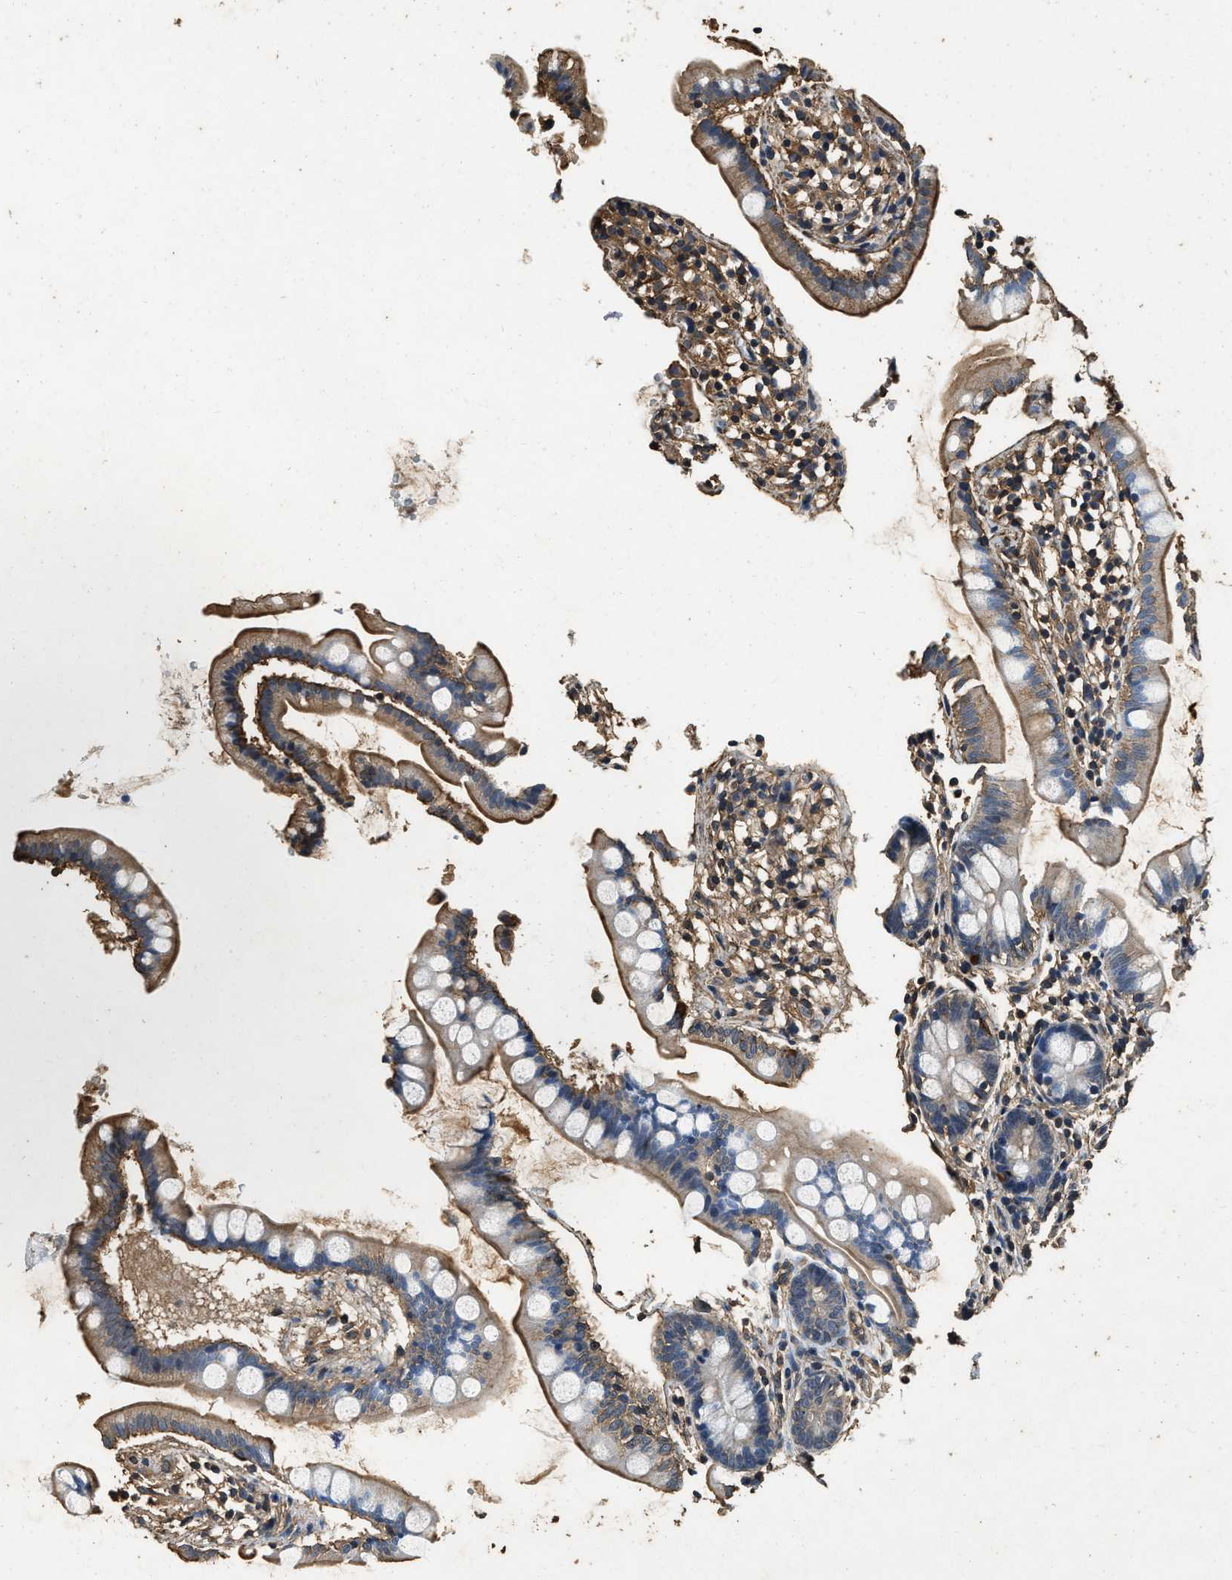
{"staining": {"intensity": "moderate", "quantity": "<25%", "location": "cytoplasmic/membranous"}, "tissue": "small intestine", "cell_type": "Glandular cells", "image_type": "normal", "snomed": [{"axis": "morphology", "description": "Normal tissue, NOS"}, {"axis": "topography", "description": "Small intestine"}], "caption": "The micrograph shows immunohistochemical staining of unremarkable small intestine. There is moderate cytoplasmic/membranous positivity is seen in about <25% of glandular cells.", "gene": "MIB1", "patient": {"sex": "female", "age": 84}}